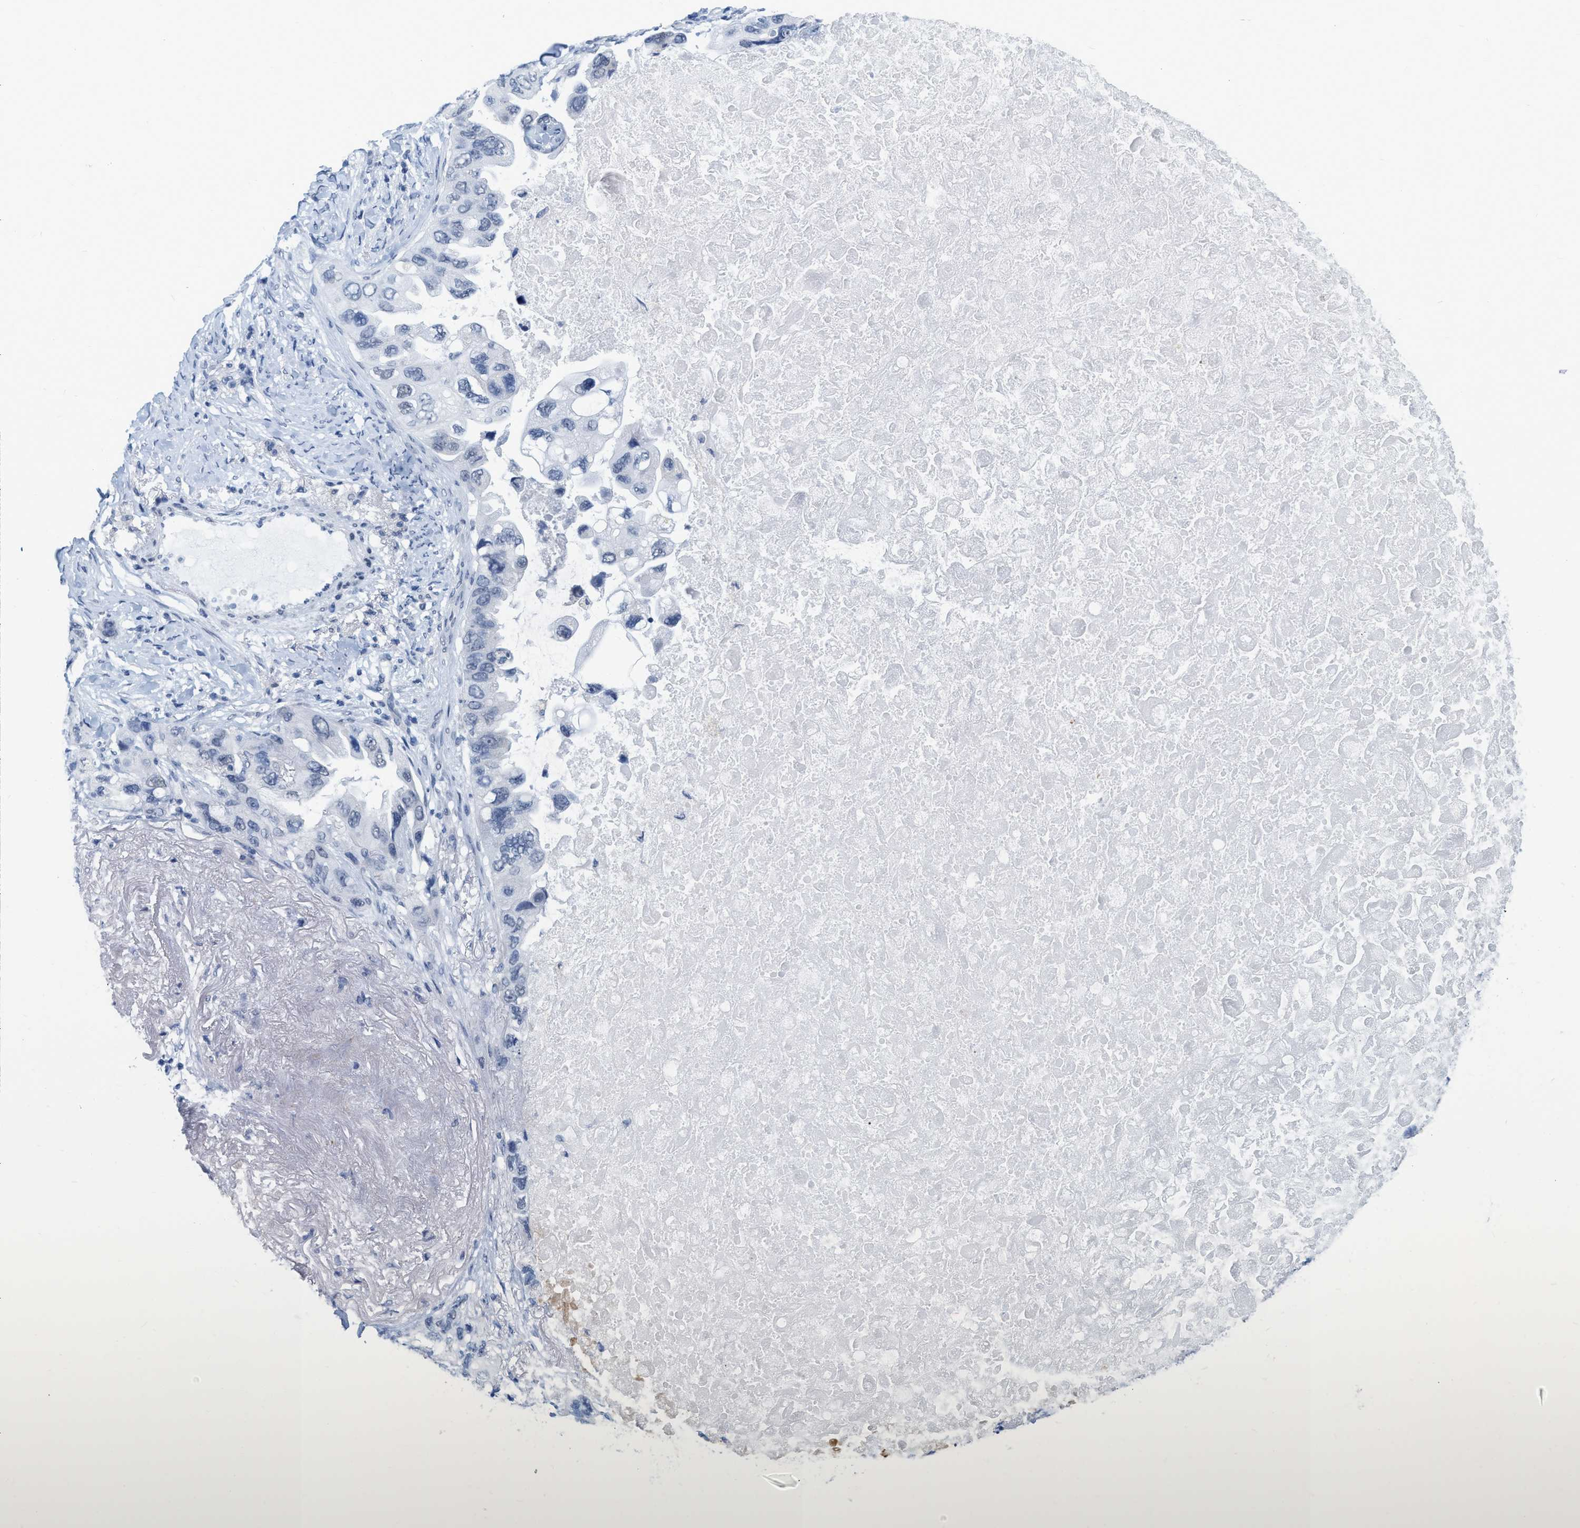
{"staining": {"intensity": "negative", "quantity": "none", "location": "none"}, "tissue": "lung cancer", "cell_type": "Tumor cells", "image_type": "cancer", "snomed": [{"axis": "morphology", "description": "Squamous cell carcinoma, NOS"}, {"axis": "topography", "description": "Lung"}], "caption": "Tumor cells show no significant expression in lung cancer.", "gene": "XIRP1", "patient": {"sex": "female", "age": 73}}